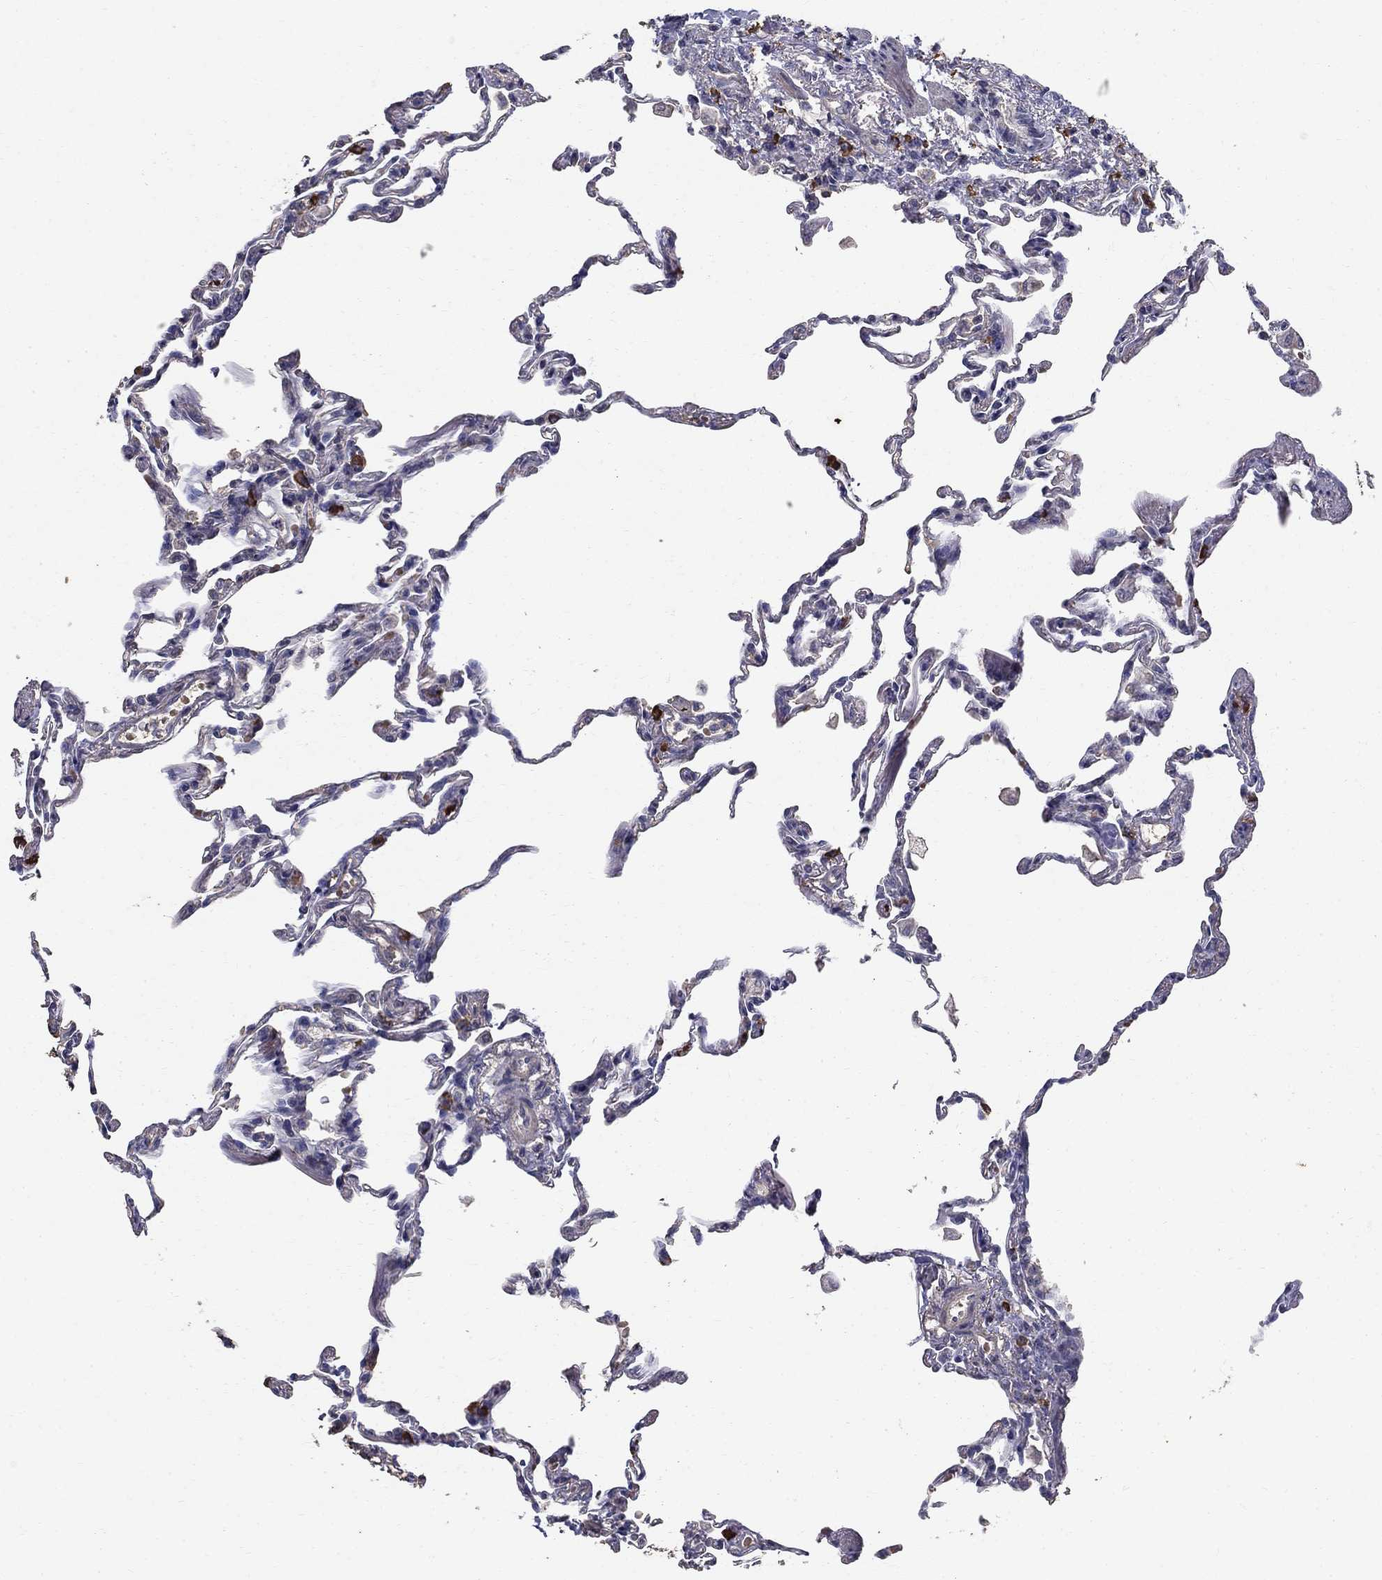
{"staining": {"intensity": "negative", "quantity": "none", "location": "none"}, "tissue": "lung", "cell_type": "Alveolar cells", "image_type": "normal", "snomed": [{"axis": "morphology", "description": "Normal tissue, NOS"}, {"axis": "topography", "description": "Lung"}], "caption": "Protein analysis of unremarkable lung displays no significant expression in alveolar cells. The staining is performed using DAB (3,3'-diaminobenzidine) brown chromogen with nuclei counter-stained in using hematoxylin.", "gene": "MPP2", "patient": {"sex": "female", "age": 57}}